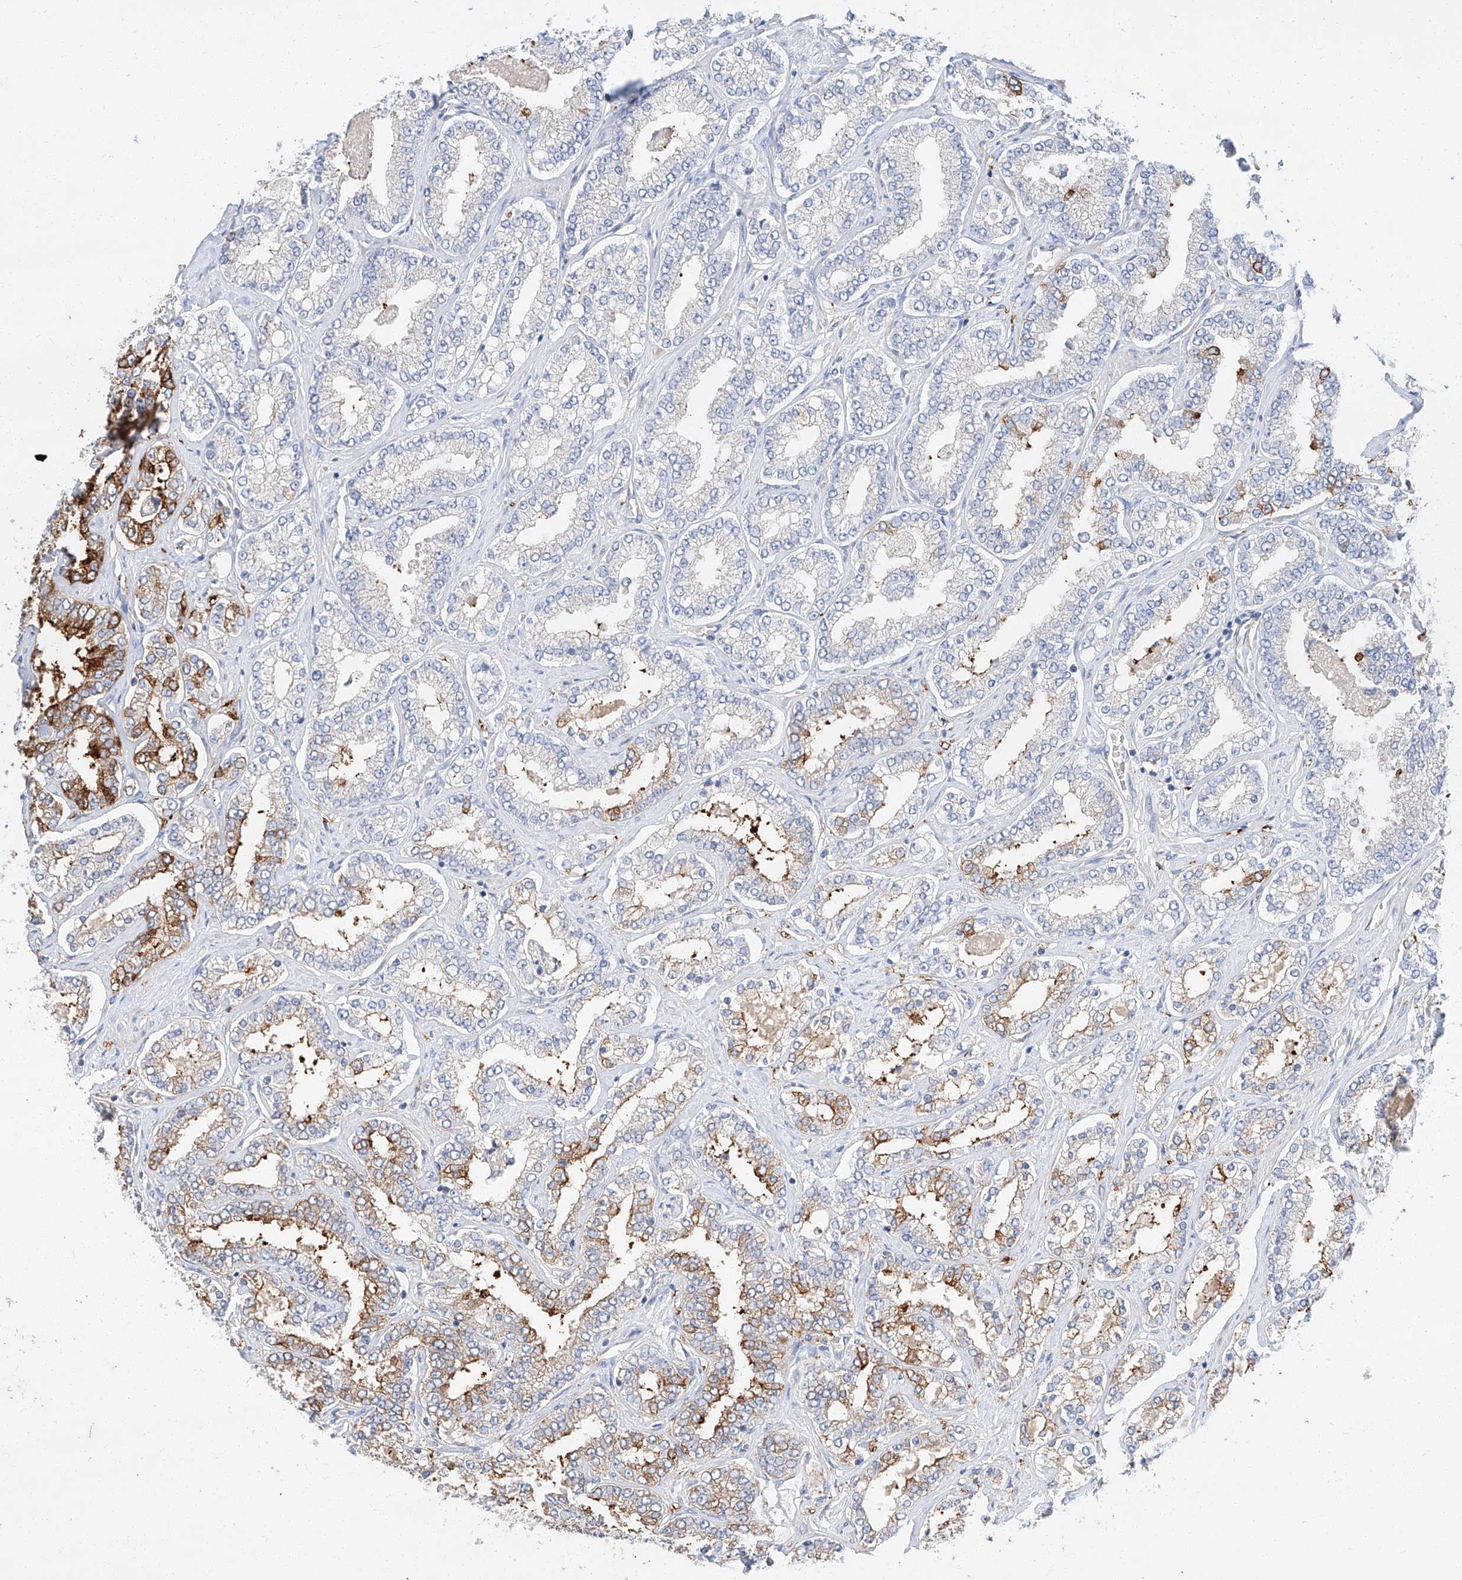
{"staining": {"intensity": "moderate", "quantity": "<25%", "location": "cytoplasmic/membranous"}, "tissue": "prostate cancer", "cell_type": "Tumor cells", "image_type": "cancer", "snomed": [{"axis": "morphology", "description": "Normal tissue, NOS"}, {"axis": "morphology", "description": "Adenocarcinoma, High grade"}, {"axis": "topography", "description": "Prostate"}], "caption": "The immunohistochemical stain labels moderate cytoplasmic/membranous positivity in tumor cells of prostate cancer (adenocarcinoma (high-grade)) tissue.", "gene": "GLMN", "patient": {"sex": "male", "age": 83}}